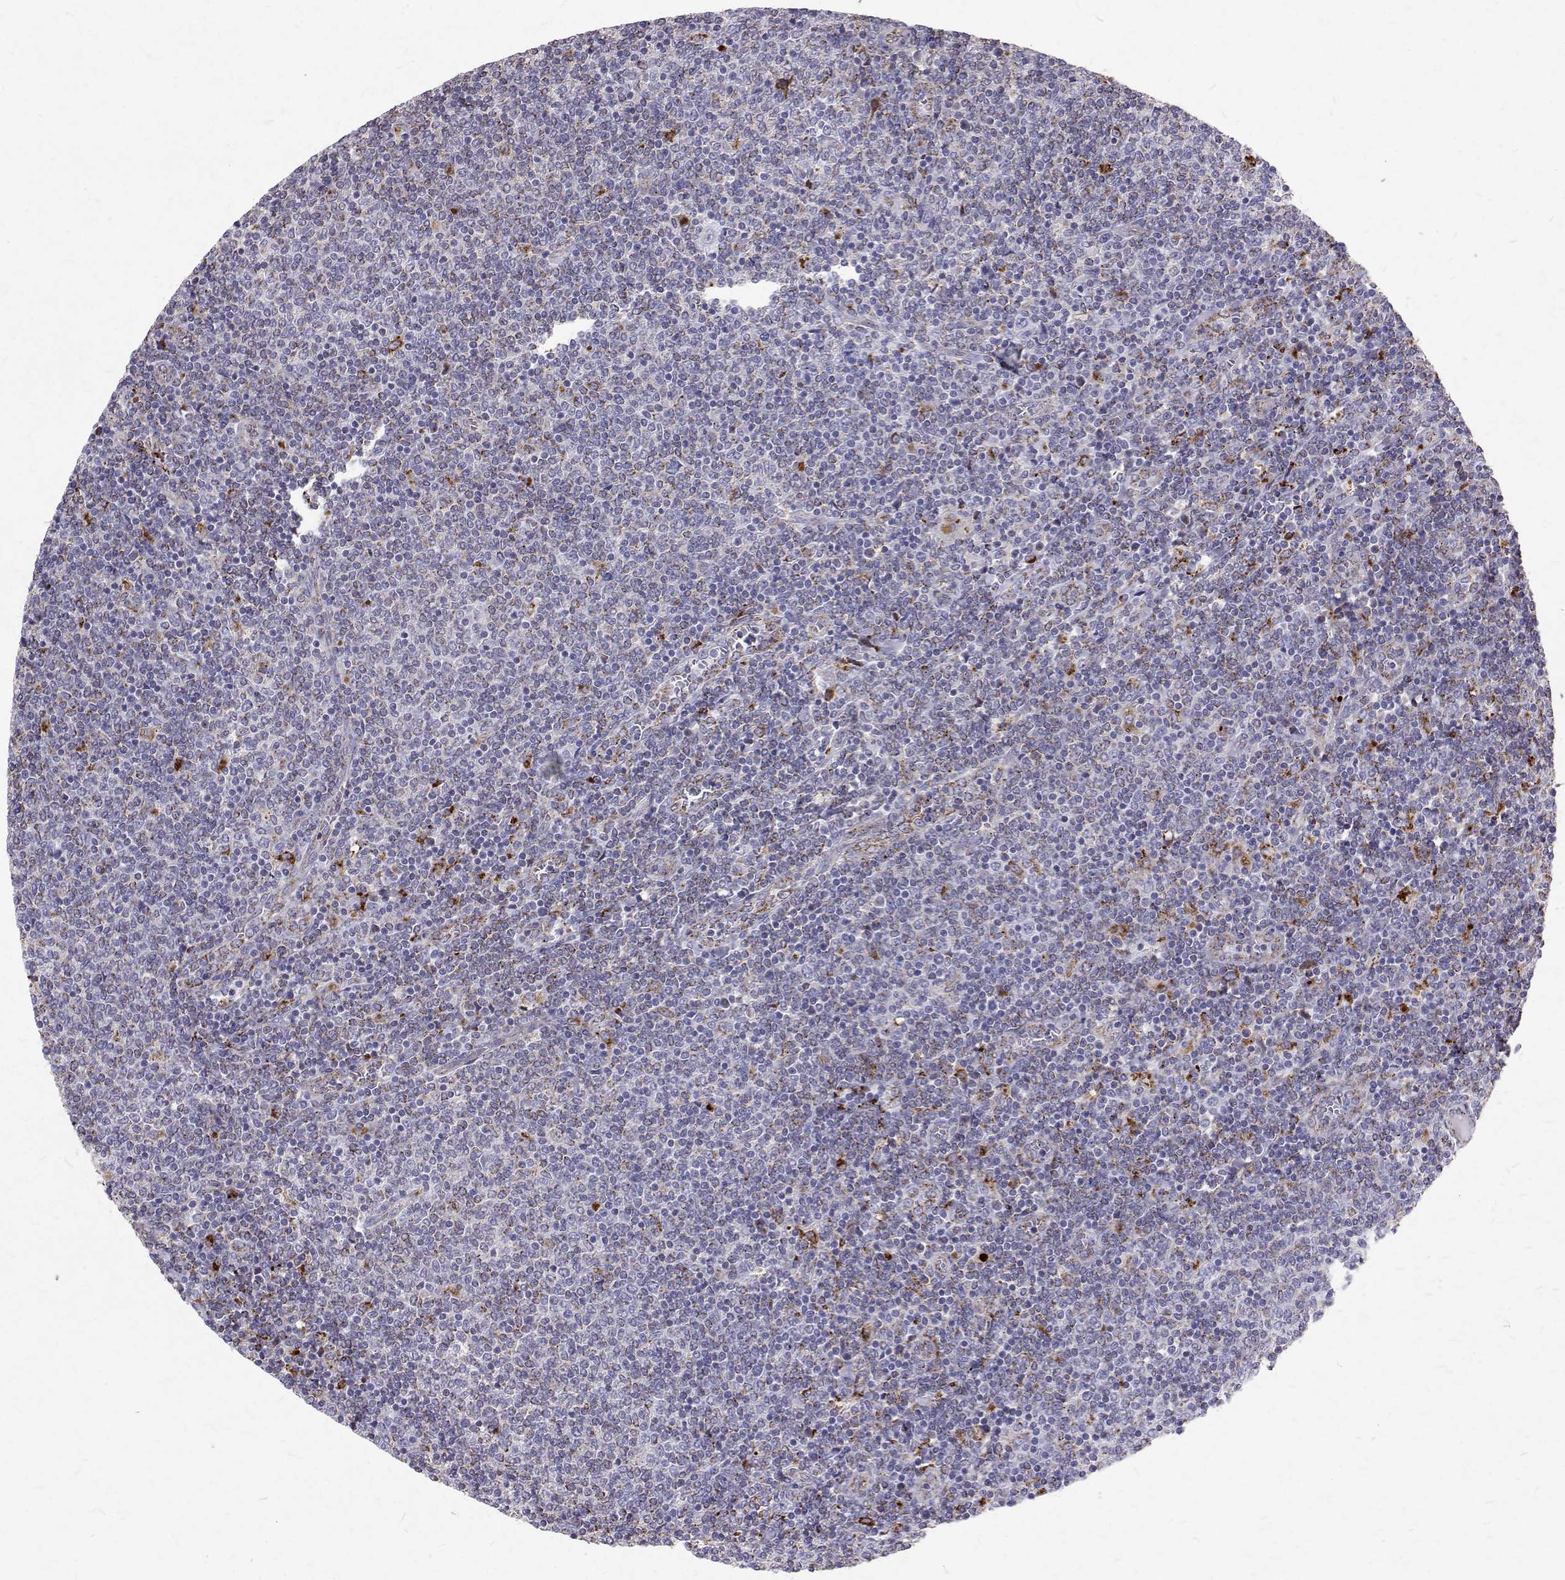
{"staining": {"intensity": "strong", "quantity": "<25%", "location": "cytoplasmic/membranous"}, "tissue": "lymphoma", "cell_type": "Tumor cells", "image_type": "cancer", "snomed": [{"axis": "morphology", "description": "Malignant lymphoma, non-Hodgkin's type, Low grade"}, {"axis": "topography", "description": "Lymph node"}], "caption": "The micrograph shows immunohistochemical staining of malignant lymphoma, non-Hodgkin's type (low-grade). There is strong cytoplasmic/membranous expression is identified in about <25% of tumor cells.", "gene": "TPP1", "patient": {"sex": "male", "age": 52}}